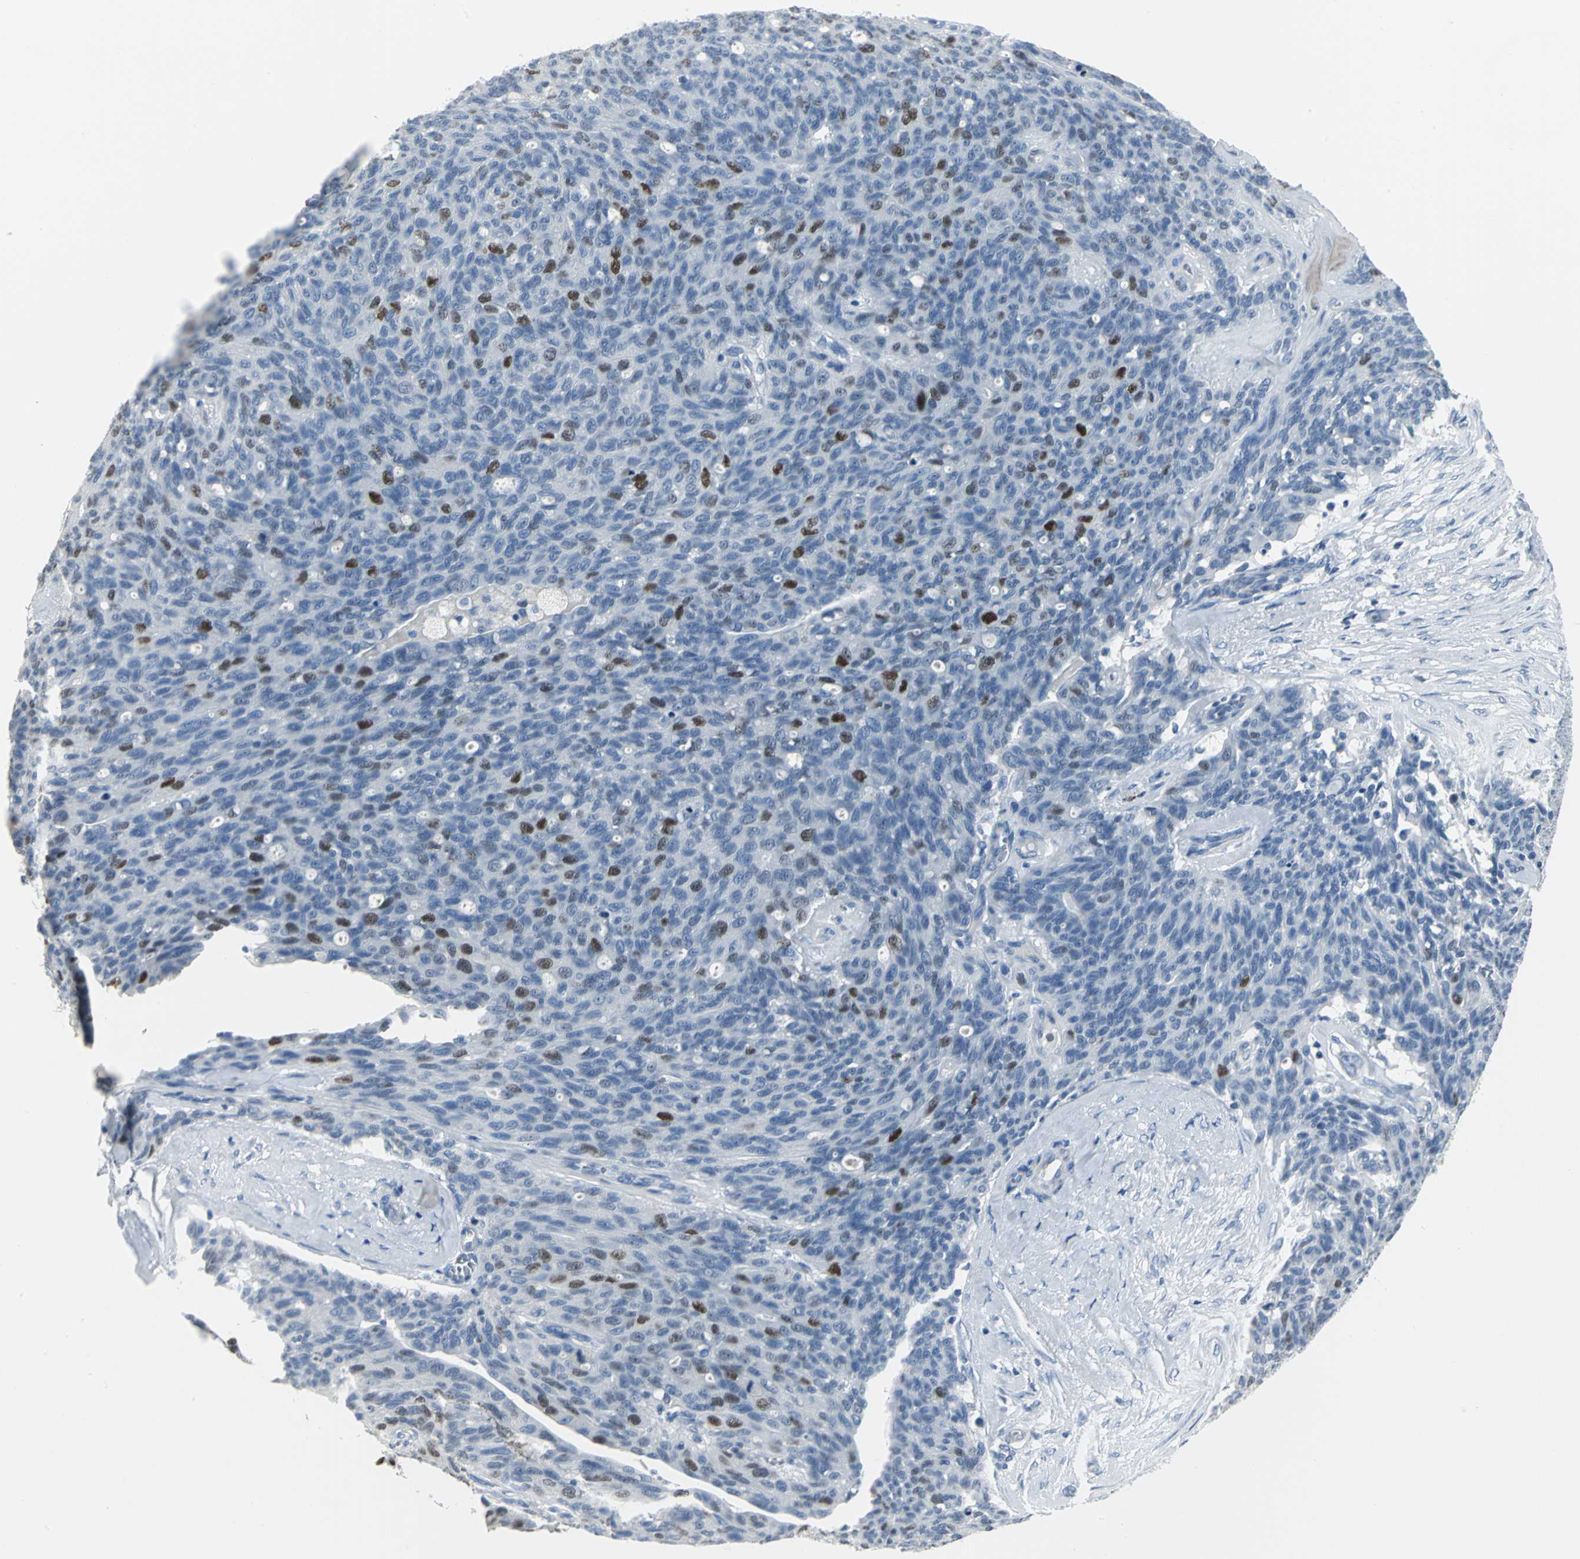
{"staining": {"intensity": "moderate", "quantity": "<25%", "location": "nuclear"}, "tissue": "ovarian cancer", "cell_type": "Tumor cells", "image_type": "cancer", "snomed": [{"axis": "morphology", "description": "Carcinoma, endometroid"}, {"axis": "topography", "description": "Ovary"}], "caption": "Moderate nuclear staining is identified in about <25% of tumor cells in ovarian cancer. (DAB IHC with brightfield microscopy, high magnification).", "gene": "MCM3", "patient": {"sex": "female", "age": 60}}